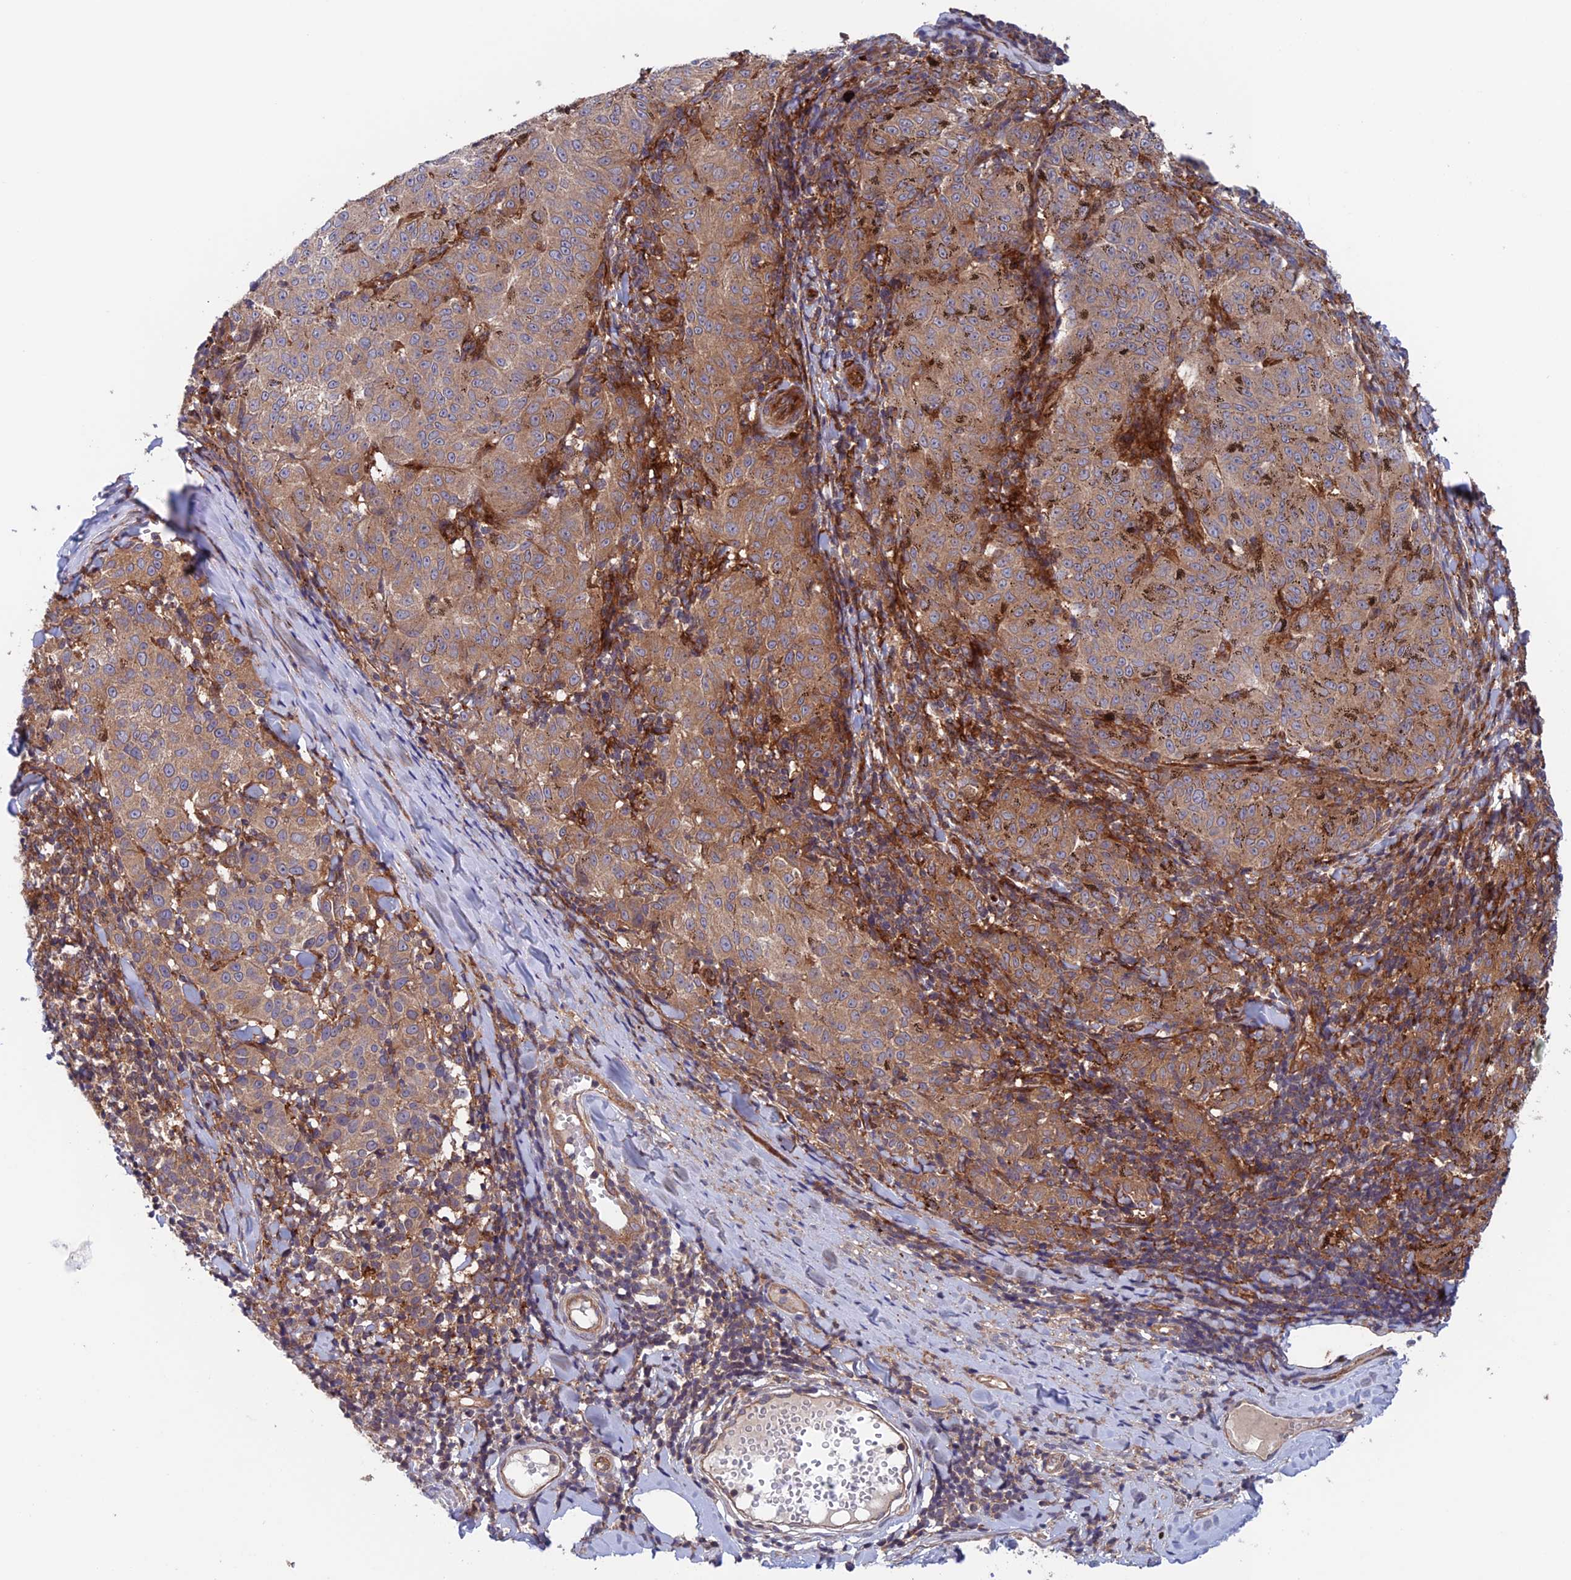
{"staining": {"intensity": "moderate", "quantity": ">75%", "location": "cytoplasmic/membranous"}, "tissue": "melanoma", "cell_type": "Tumor cells", "image_type": "cancer", "snomed": [{"axis": "morphology", "description": "Malignant melanoma, NOS"}, {"axis": "topography", "description": "Skin"}], "caption": "Protein staining of malignant melanoma tissue displays moderate cytoplasmic/membranous staining in approximately >75% of tumor cells.", "gene": "NUDT16L1", "patient": {"sex": "female", "age": 72}}